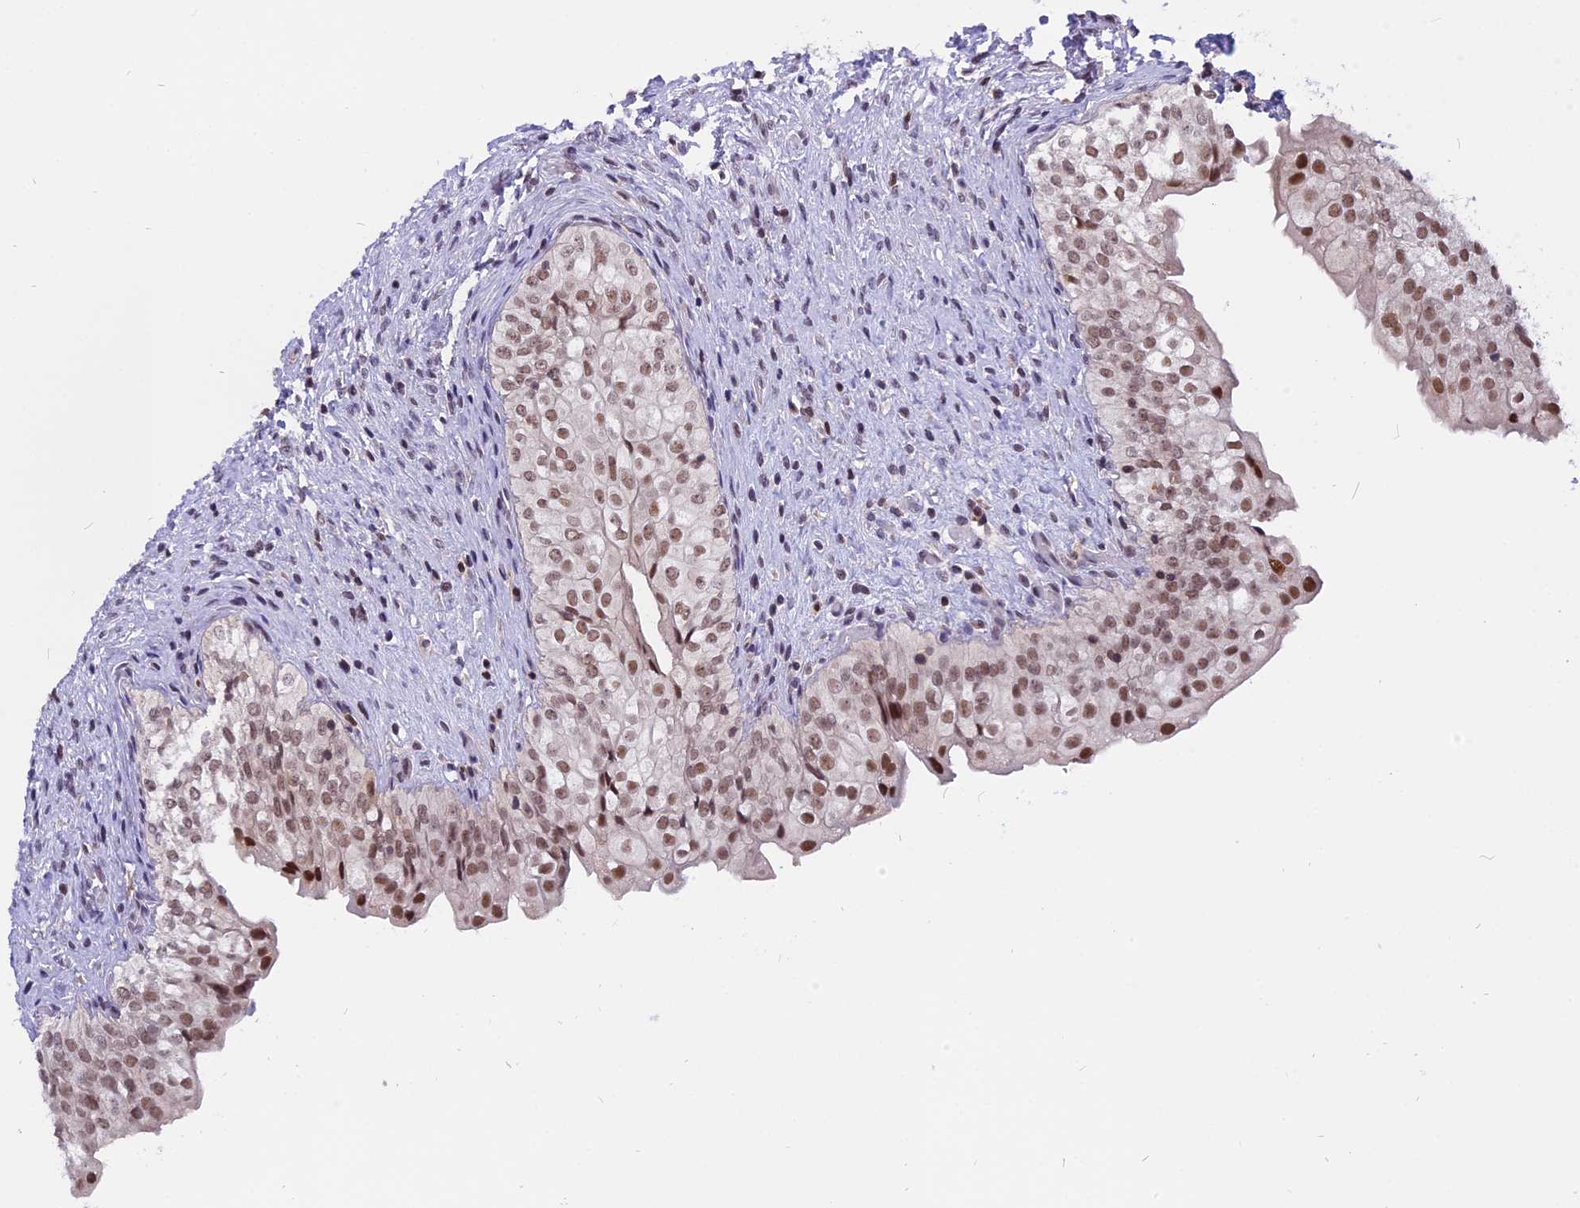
{"staining": {"intensity": "moderate", "quantity": ">75%", "location": "nuclear"}, "tissue": "urinary bladder", "cell_type": "Urothelial cells", "image_type": "normal", "snomed": [{"axis": "morphology", "description": "Normal tissue, NOS"}, {"axis": "topography", "description": "Urinary bladder"}], "caption": "Immunohistochemical staining of benign human urinary bladder demonstrates >75% levels of moderate nuclear protein positivity in about >75% of urothelial cells. The staining was performed using DAB, with brown indicating positive protein expression. Nuclei are stained blue with hematoxylin.", "gene": "TADA3", "patient": {"sex": "male", "age": 55}}